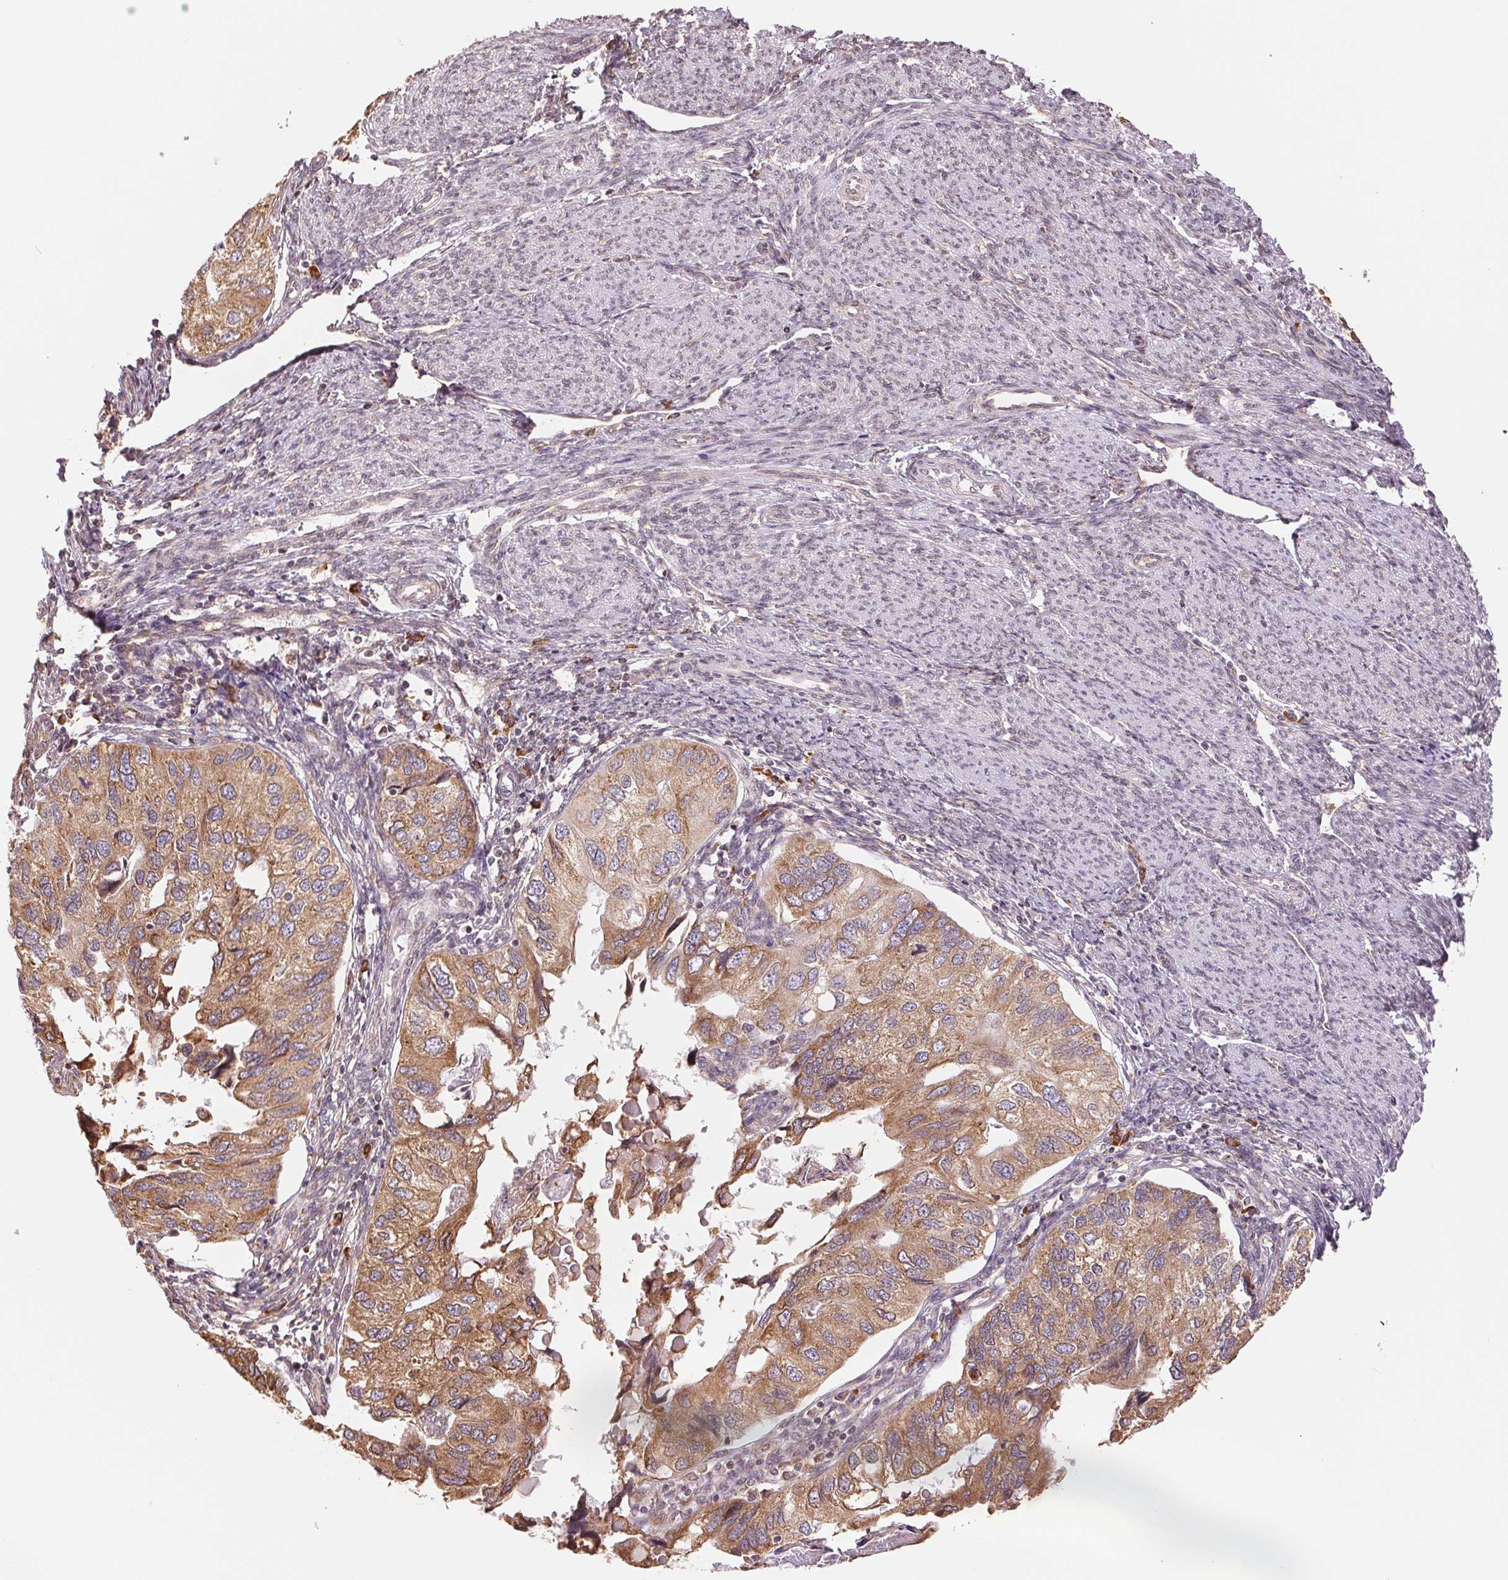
{"staining": {"intensity": "moderate", "quantity": ">75%", "location": "cytoplasmic/membranous"}, "tissue": "endometrial cancer", "cell_type": "Tumor cells", "image_type": "cancer", "snomed": [{"axis": "morphology", "description": "Carcinoma, NOS"}, {"axis": "topography", "description": "Uterus"}], "caption": "Human endometrial cancer stained with a brown dye displays moderate cytoplasmic/membranous positive expression in approximately >75% of tumor cells.", "gene": "RPN1", "patient": {"sex": "female", "age": 76}}